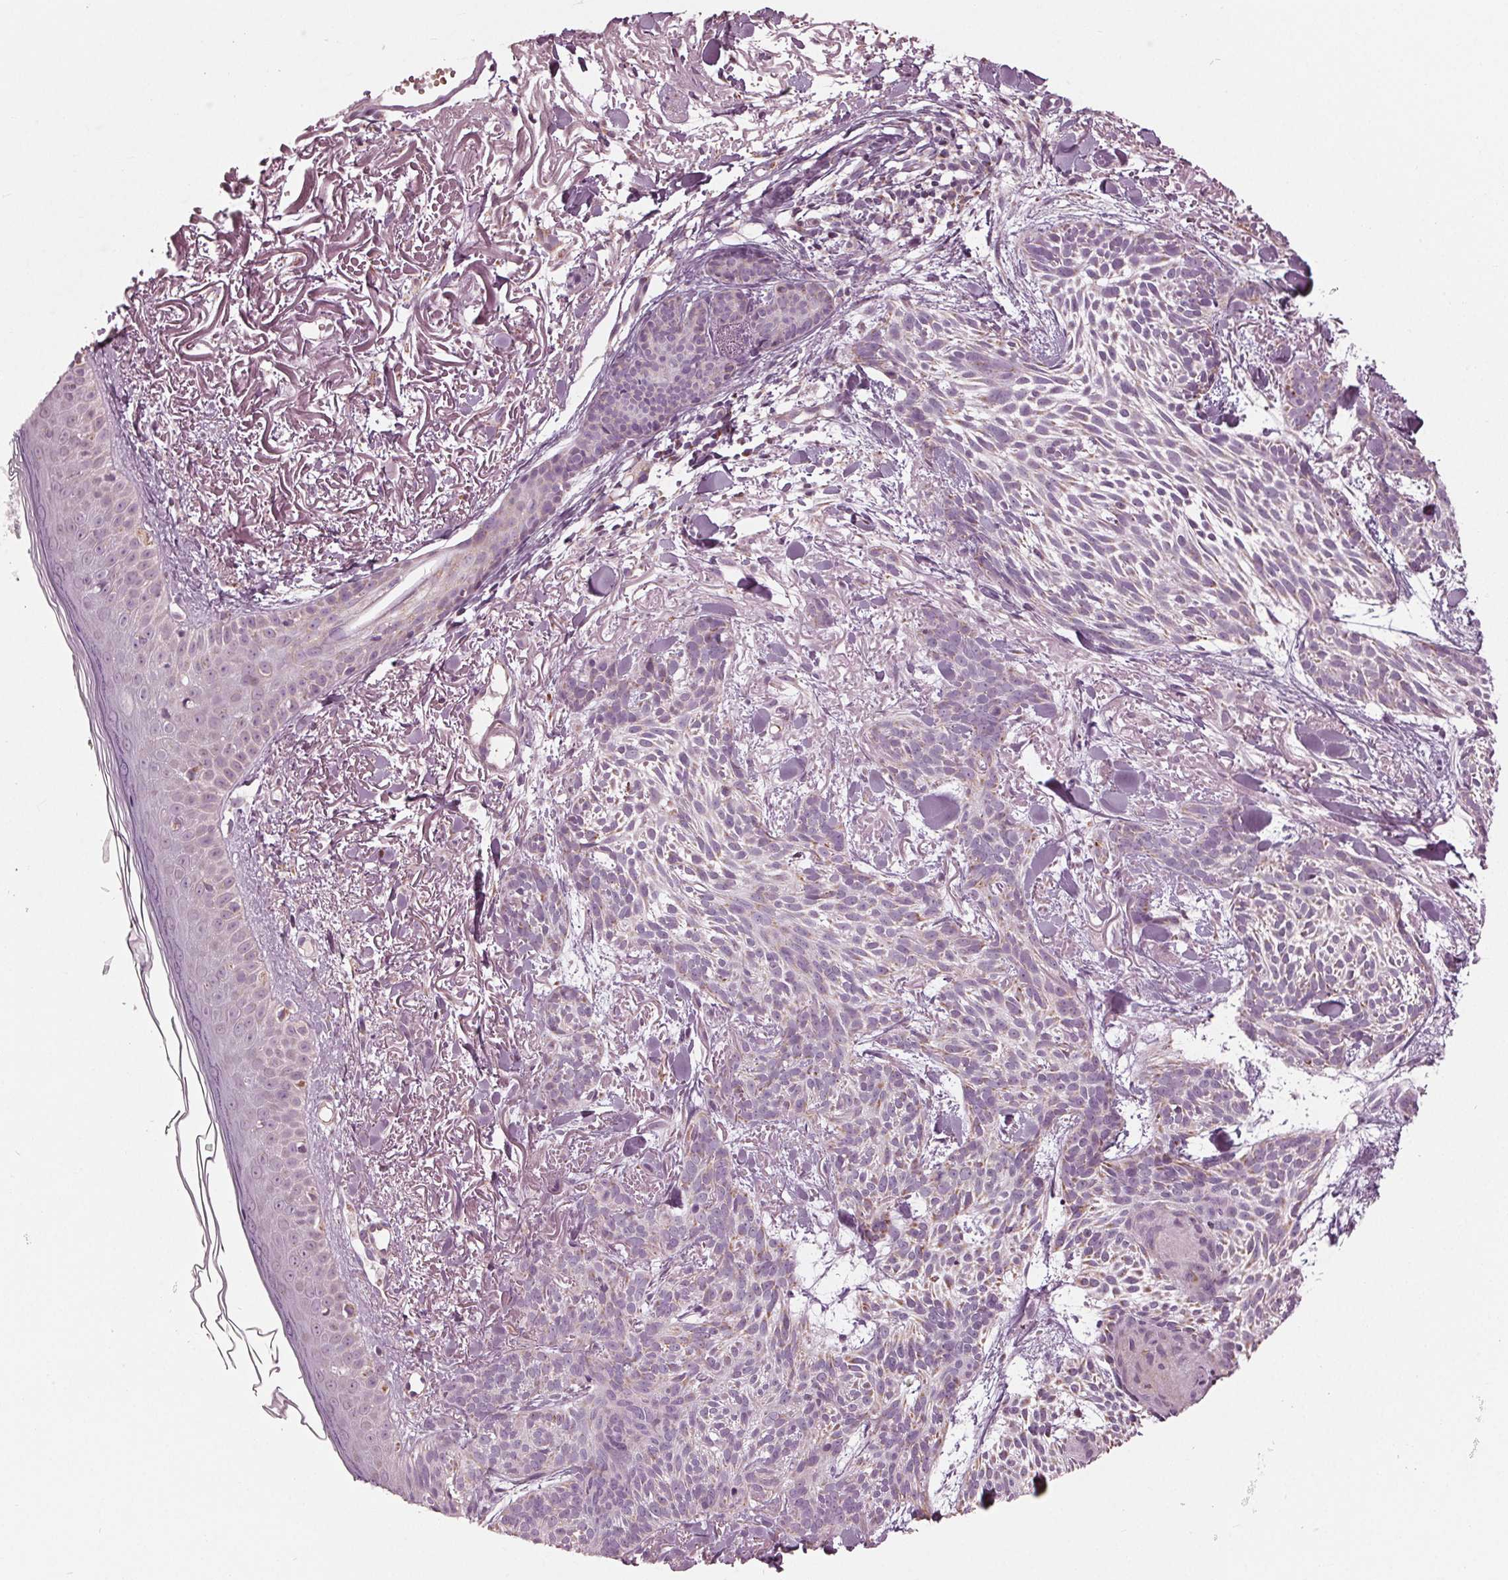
{"staining": {"intensity": "weak", "quantity": "<25%", "location": "cytoplasmic/membranous"}, "tissue": "skin cancer", "cell_type": "Tumor cells", "image_type": "cancer", "snomed": [{"axis": "morphology", "description": "Basal cell carcinoma"}, {"axis": "topography", "description": "Skin"}], "caption": "Skin cancer (basal cell carcinoma) was stained to show a protein in brown. There is no significant positivity in tumor cells.", "gene": "CLN6", "patient": {"sex": "female", "age": 78}}